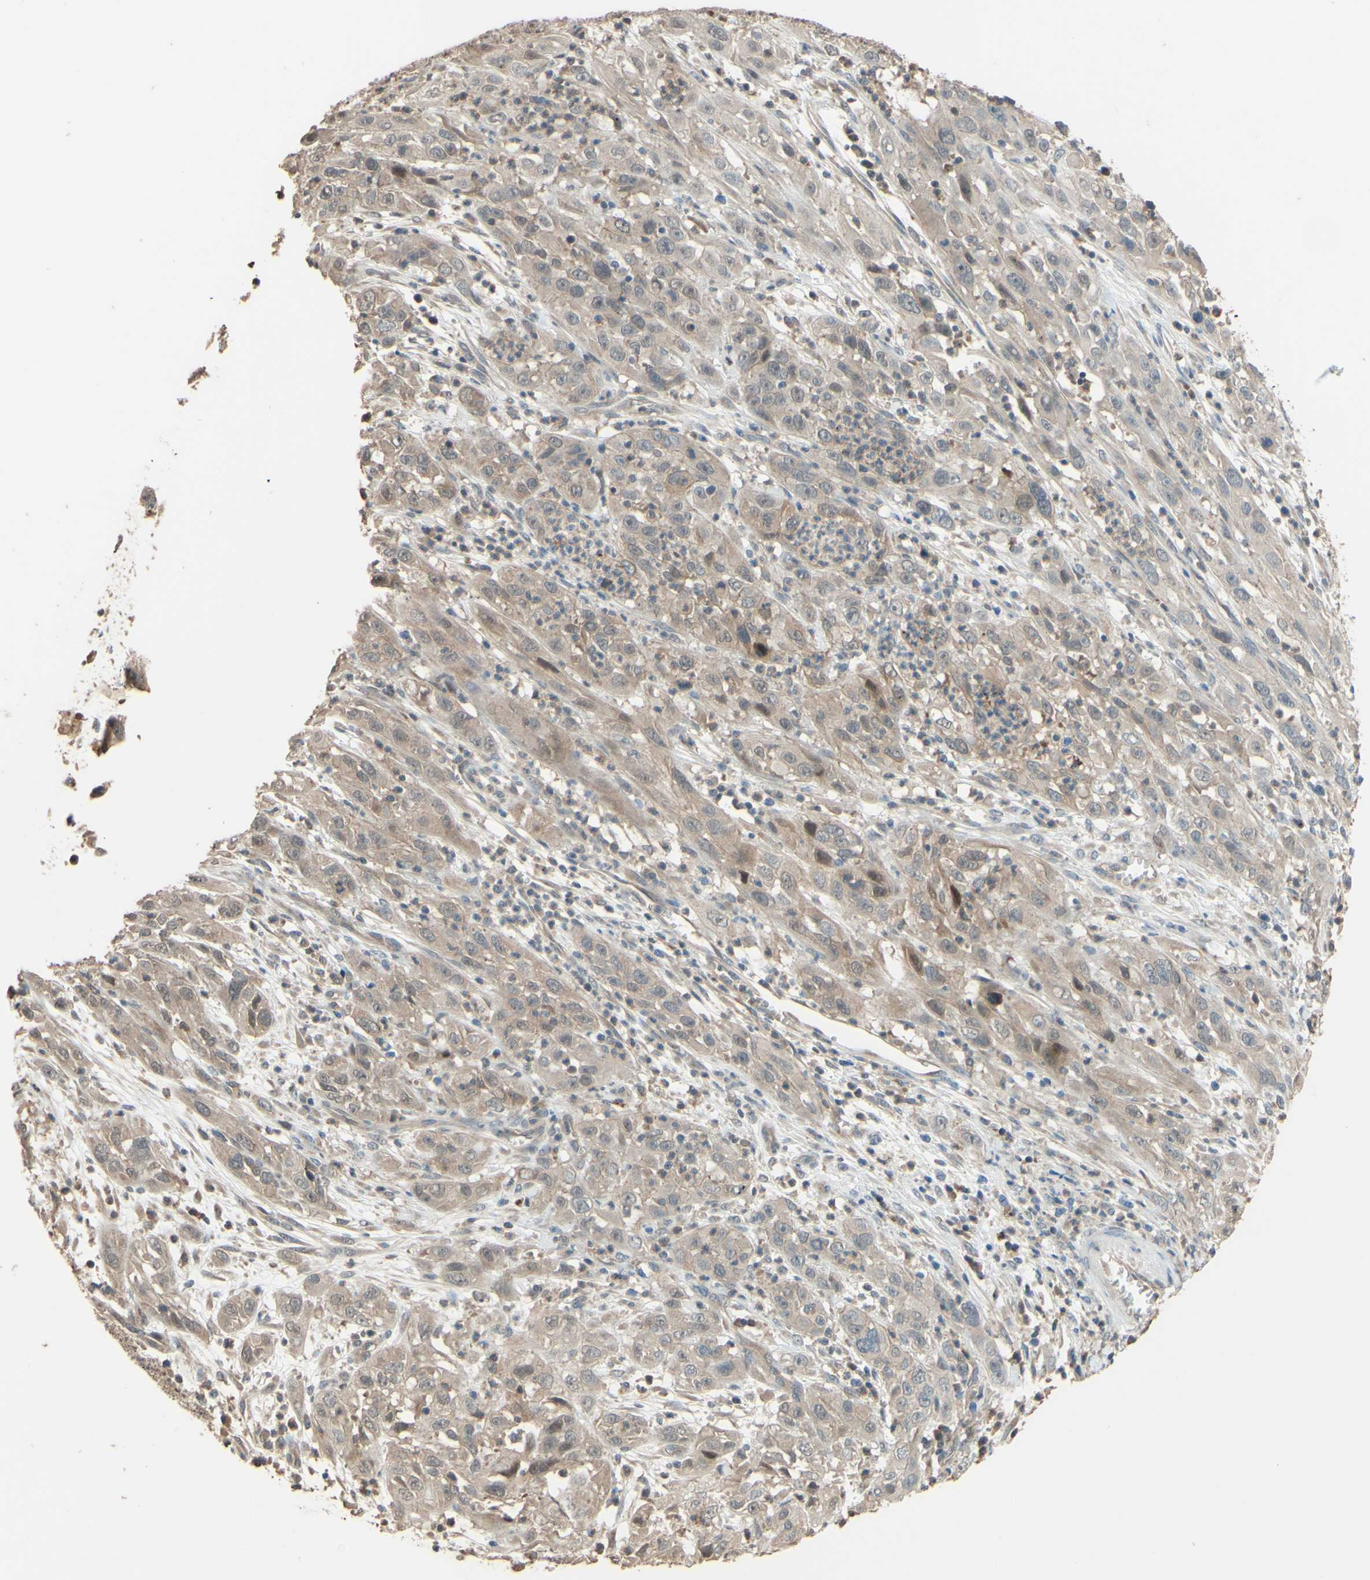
{"staining": {"intensity": "weak", "quantity": ">75%", "location": "cytoplasmic/membranous"}, "tissue": "cervical cancer", "cell_type": "Tumor cells", "image_type": "cancer", "snomed": [{"axis": "morphology", "description": "Squamous cell carcinoma, NOS"}, {"axis": "topography", "description": "Cervix"}], "caption": "Cervical squamous cell carcinoma stained with a protein marker exhibits weak staining in tumor cells.", "gene": "SMIM19", "patient": {"sex": "female", "age": 32}}